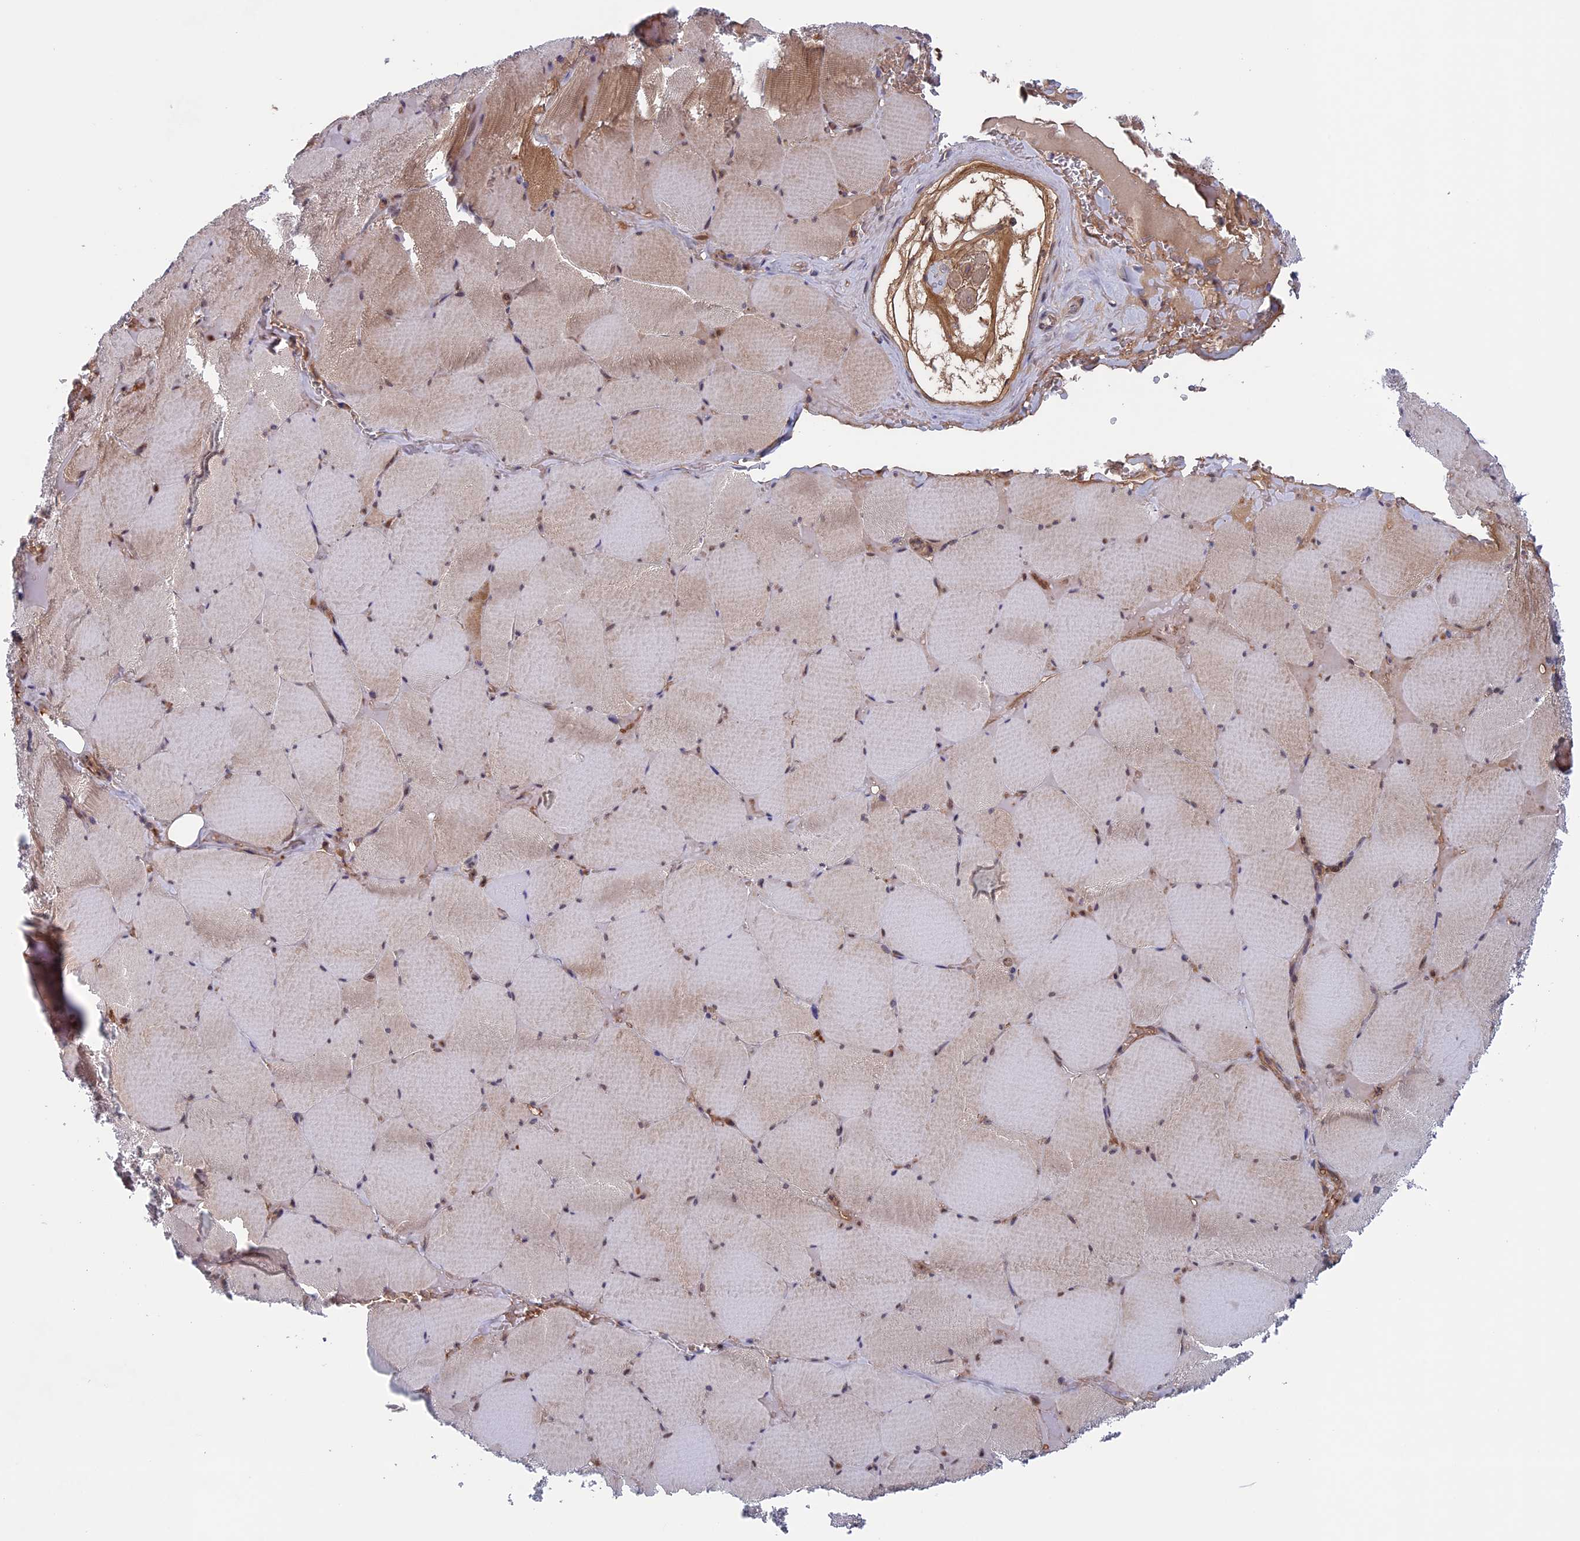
{"staining": {"intensity": "moderate", "quantity": "25%-75%", "location": "cytoplasmic/membranous,nuclear"}, "tissue": "skeletal muscle", "cell_type": "Myocytes", "image_type": "normal", "snomed": [{"axis": "morphology", "description": "Normal tissue, NOS"}, {"axis": "topography", "description": "Skeletal muscle"}, {"axis": "topography", "description": "Head-Neck"}], "caption": "Skeletal muscle stained with immunohistochemistry exhibits moderate cytoplasmic/membranous,nuclear staining in about 25%-75% of myocytes. The protein of interest is stained brown, and the nuclei are stained in blue (DAB (3,3'-diaminobenzidine) IHC with brightfield microscopy, high magnification).", "gene": "FADS1", "patient": {"sex": "male", "age": 66}}